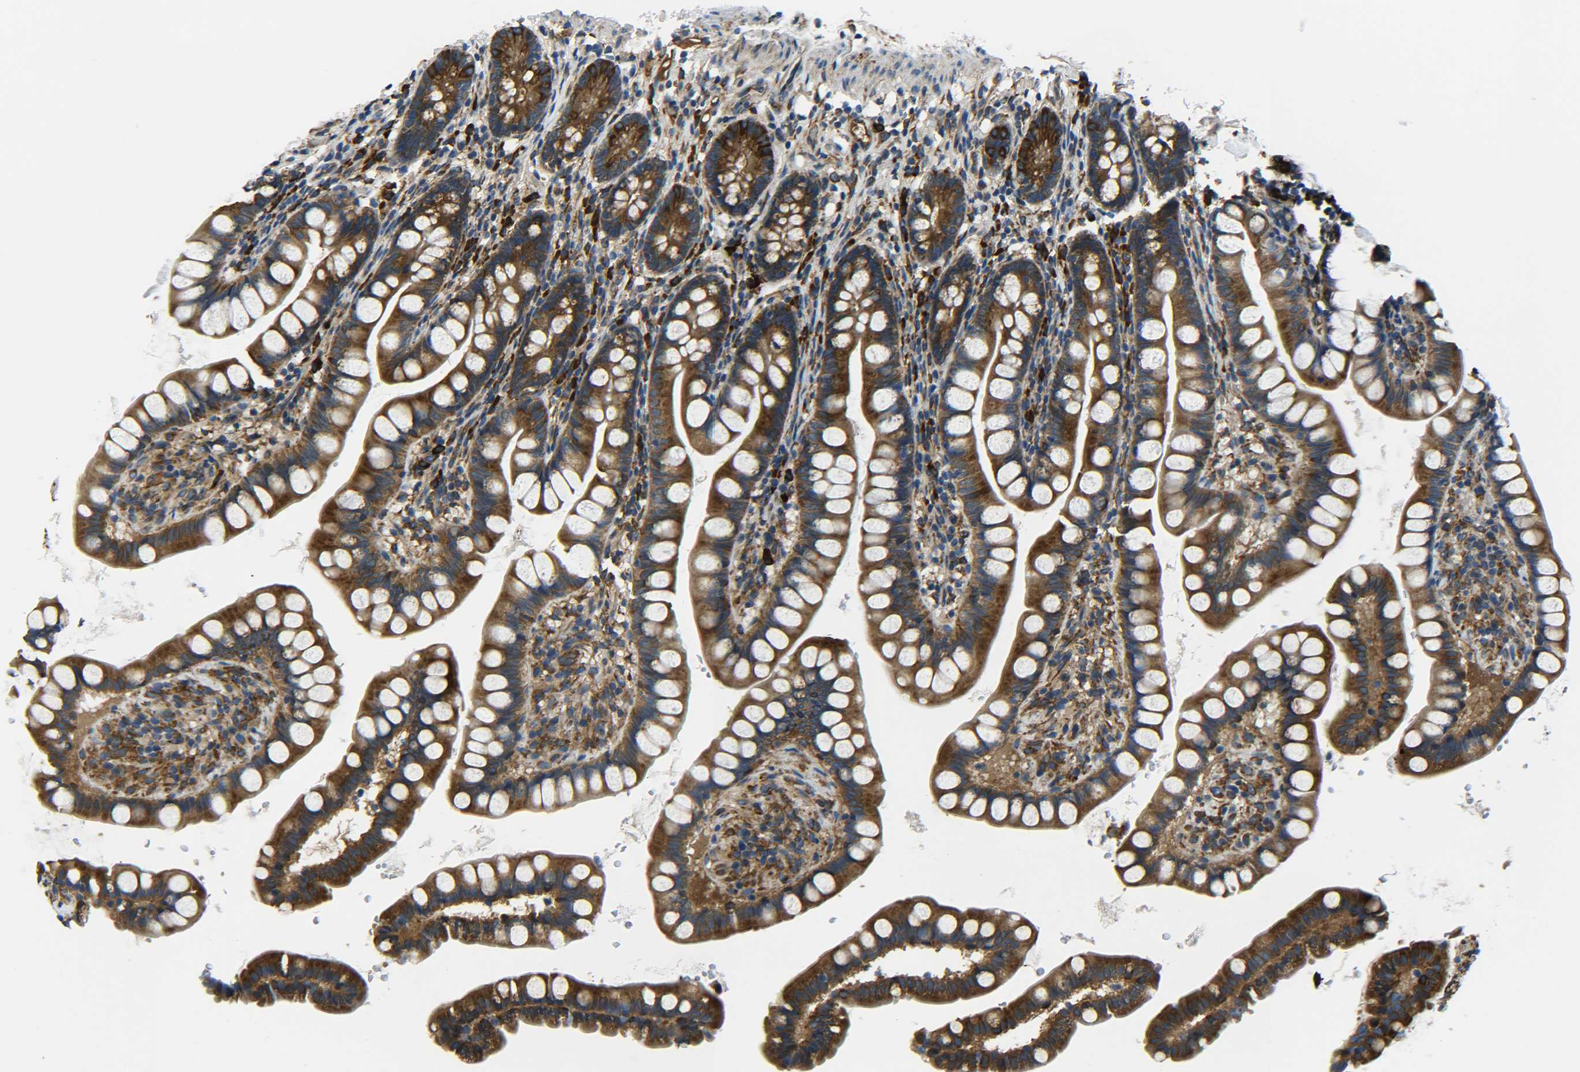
{"staining": {"intensity": "strong", "quantity": ">75%", "location": "cytoplasmic/membranous"}, "tissue": "small intestine", "cell_type": "Glandular cells", "image_type": "normal", "snomed": [{"axis": "morphology", "description": "Normal tissue, NOS"}, {"axis": "topography", "description": "Small intestine"}], "caption": "Immunohistochemical staining of normal small intestine displays strong cytoplasmic/membranous protein expression in approximately >75% of glandular cells. Nuclei are stained in blue.", "gene": "PREB", "patient": {"sex": "female", "age": 84}}